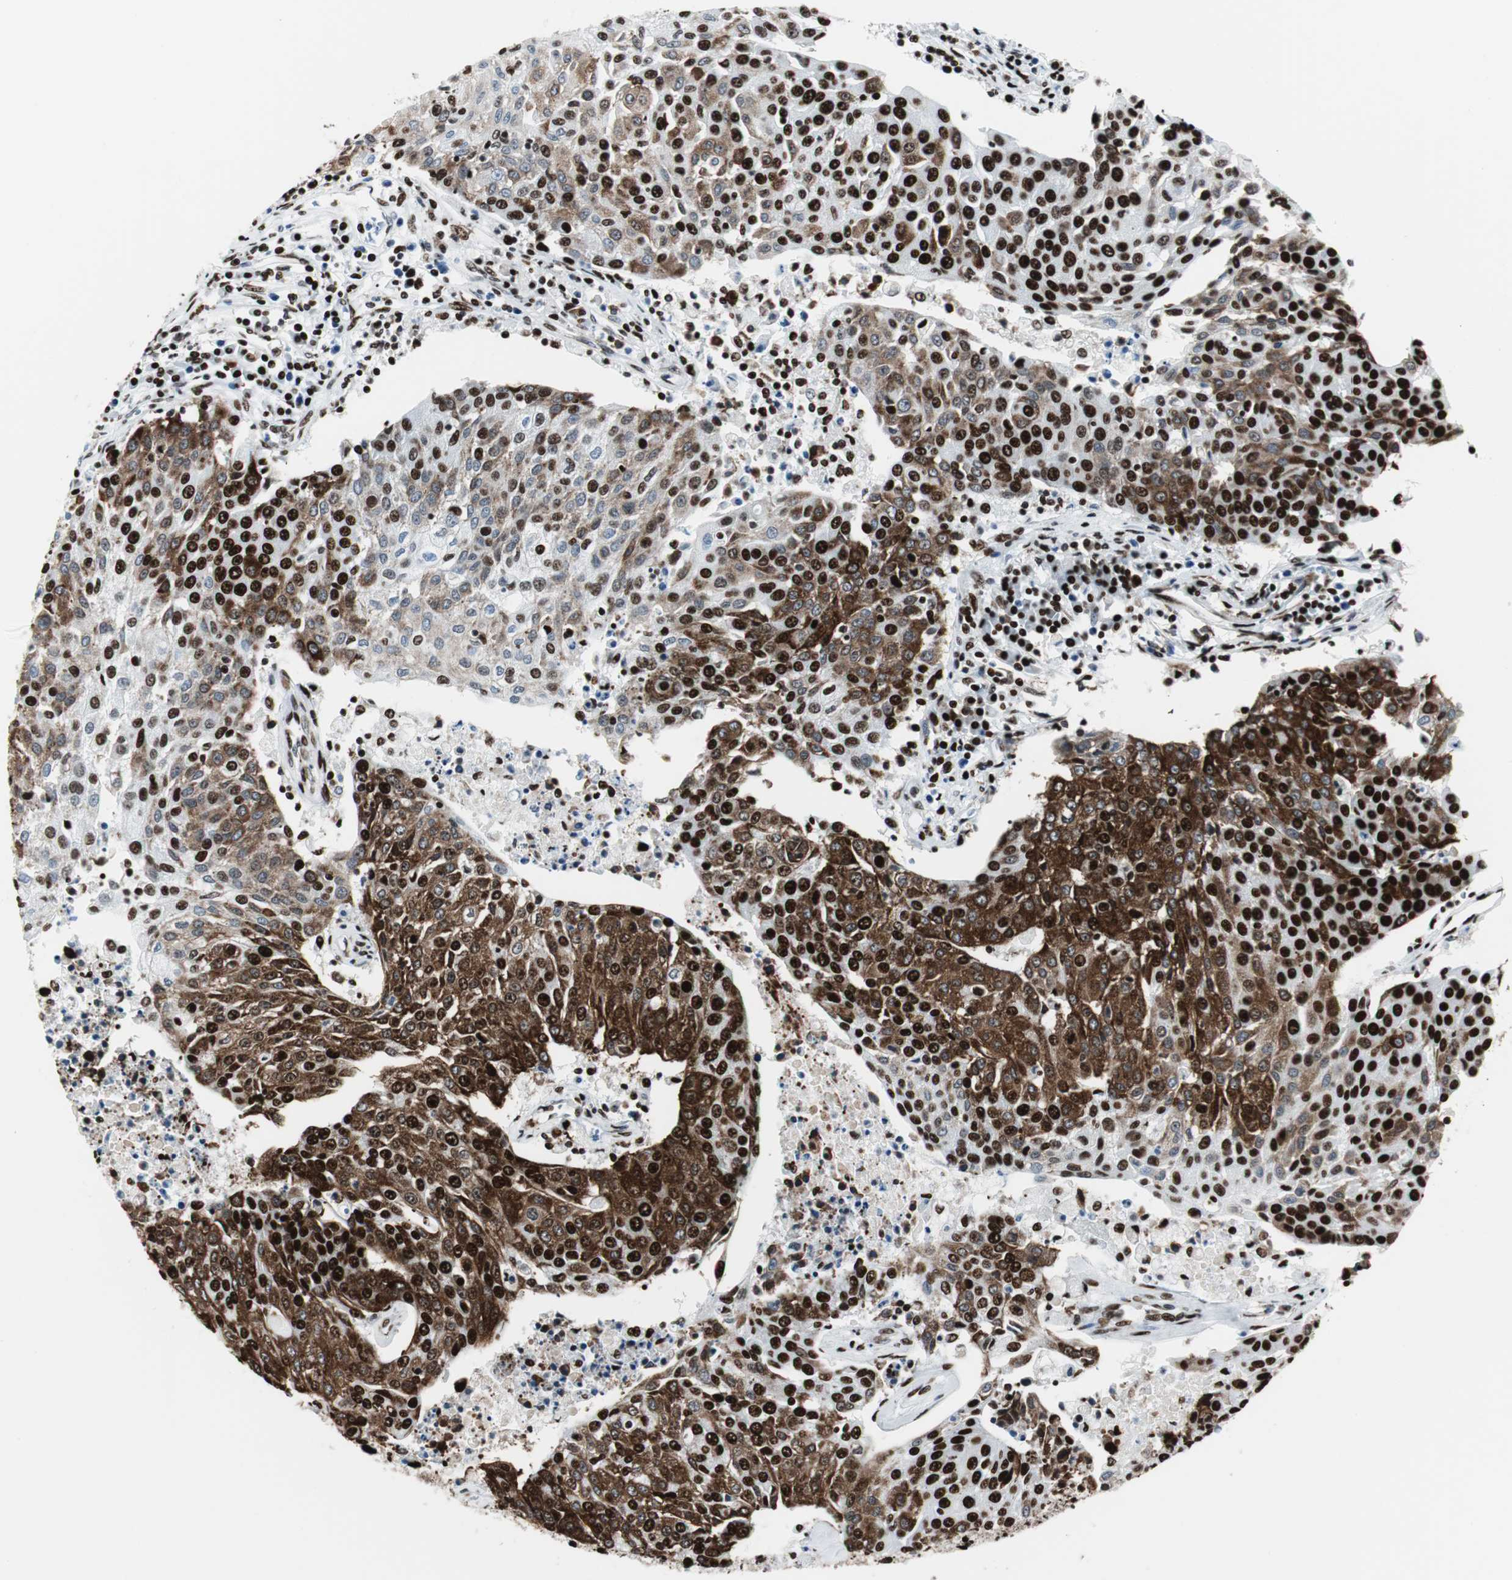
{"staining": {"intensity": "strong", "quantity": ">75%", "location": "cytoplasmic/membranous,nuclear"}, "tissue": "urothelial cancer", "cell_type": "Tumor cells", "image_type": "cancer", "snomed": [{"axis": "morphology", "description": "Urothelial carcinoma, High grade"}, {"axis": "topography", "description": "Urinary bladder"}], "caption": "Protein expression analysis of high-grade urothelial carcinoma demonstrates strong cytoplasmic/membranous and nuclear positivity in approximately >75% of tumor cells. (DAB IHC, brown staining for protein, blue staining for nuclei).", "gene": "NCL", "patient": {"sex": "female", "age": 85}}